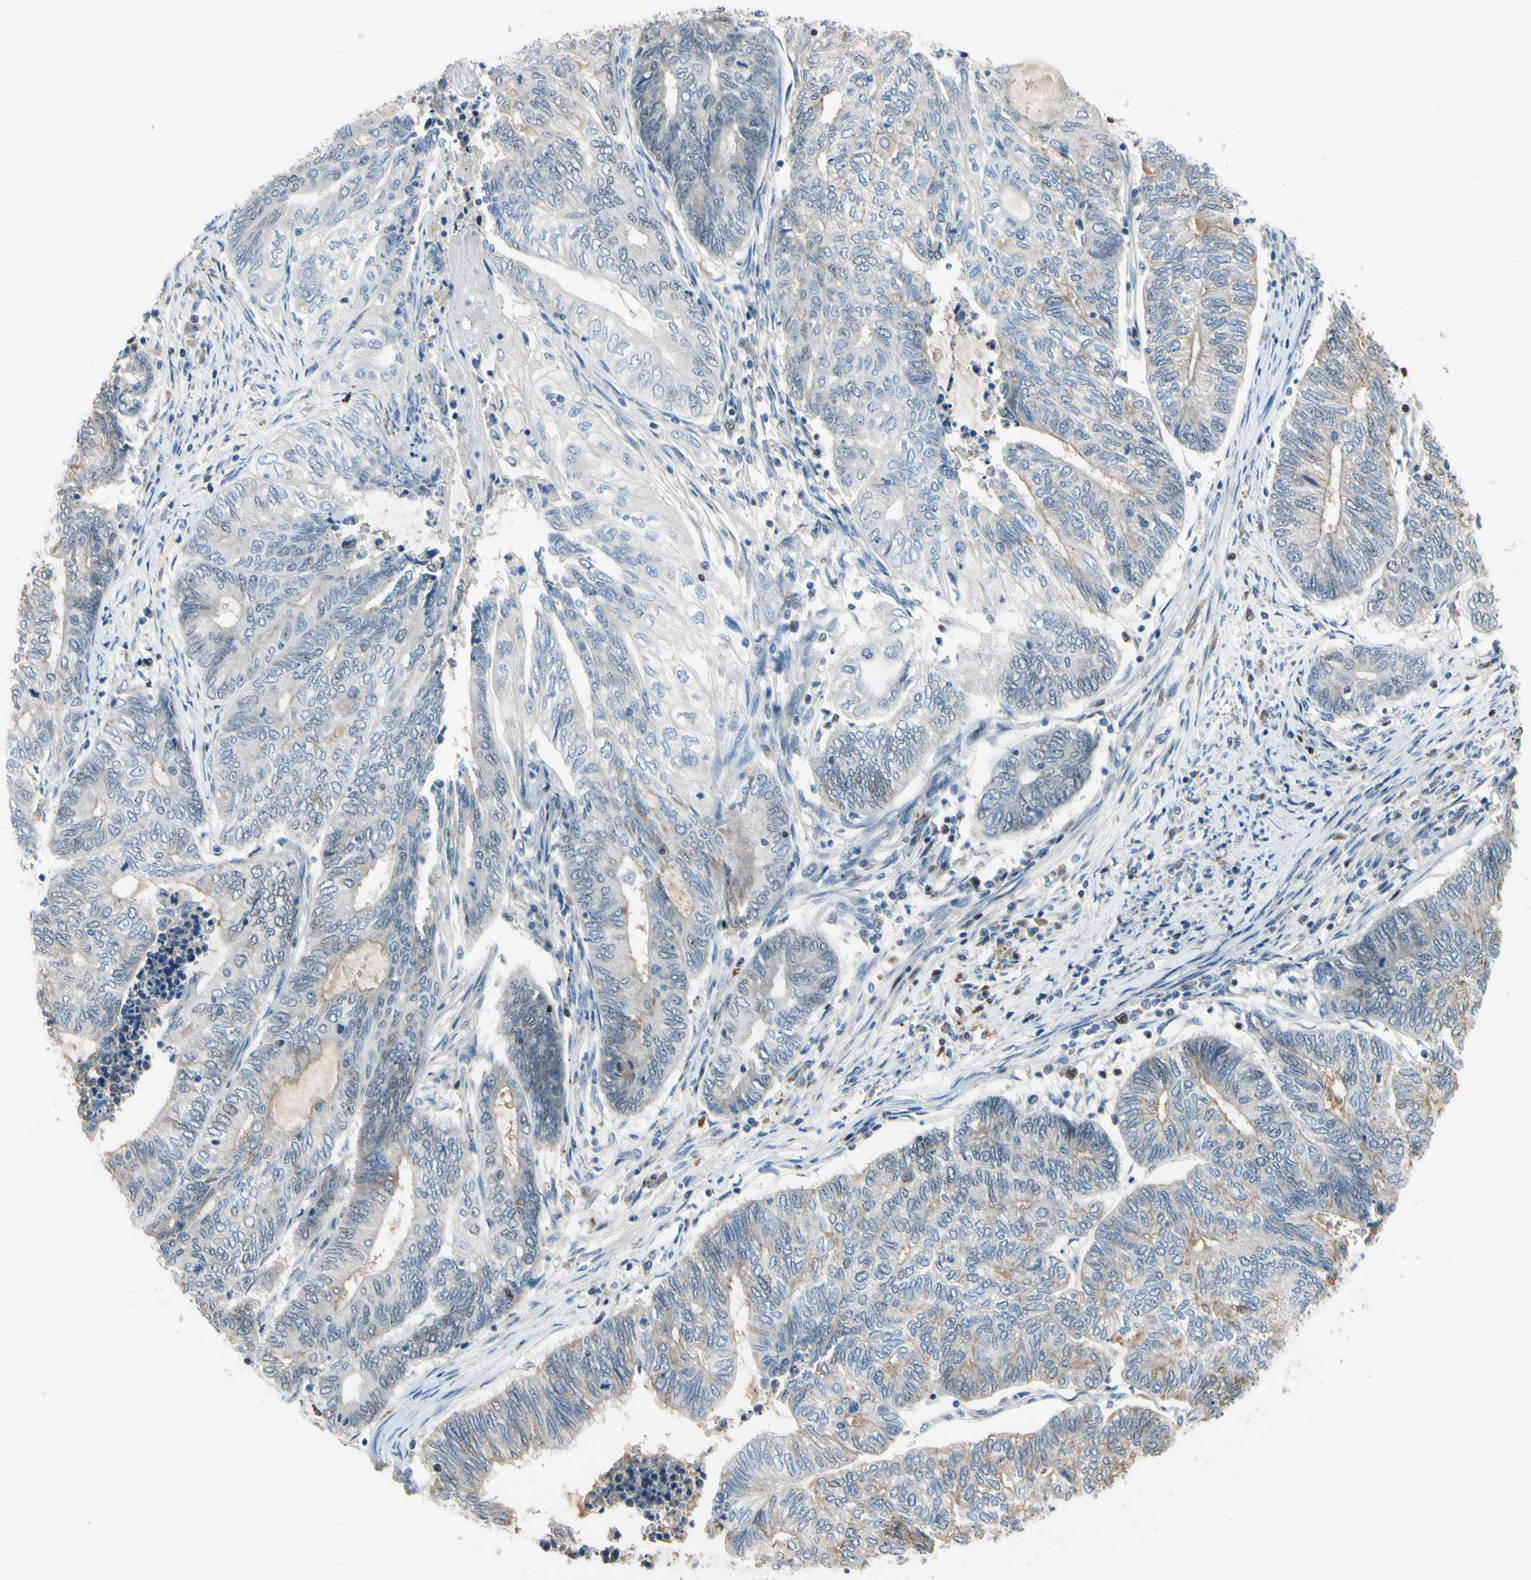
{"staining": {"intensity": "weak", "quantity": "<25%", "location": "cytoplasmic/membranous"}, "tissue": "endometrial cancer", "cell_type": "Tumor cells", "image_type": "cancer", "snomed": [{"axis": "morphology", "description": "Adenocarcinoma, NOS"}, {"axis": "topography", "description": "Uterus"}, {"axis": "topography", "description": "Endometrium"}], "caption": "Tumor cells show no significant protein positivity in endometrial cancer.", "gene": "ZKSCAN4", "patient": {"sex": "female", "age": 70}}